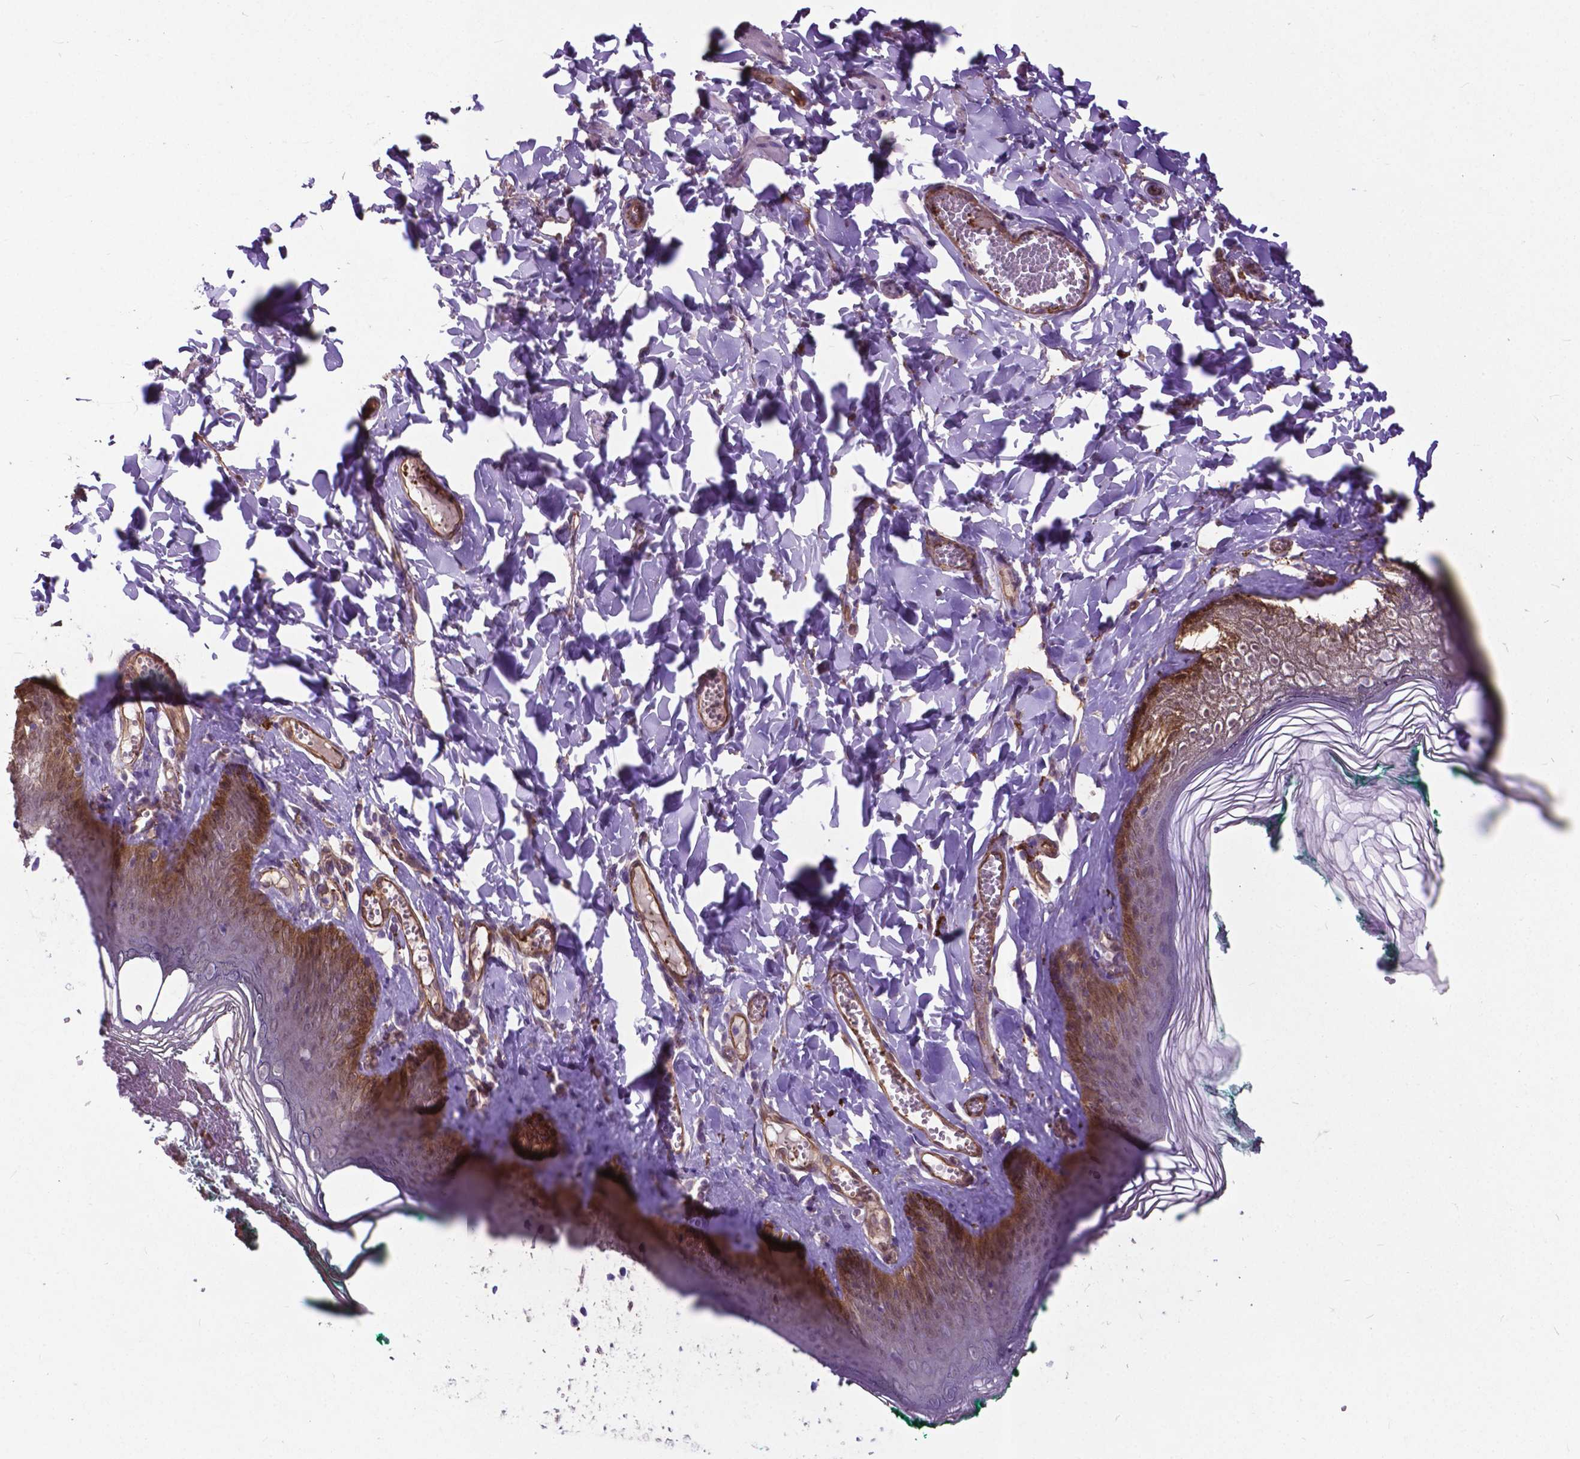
{"staining": {"intensity": "moderate", "quantity": "25%-75%", "location": "cytoplasmic/membranous,nuclear"}, "tissue": "skin", "cell_type": "Epidermal cells", "image_type": "normal", "snomed": [{"axis": "morphology", "description": "Normal tissue, NOS"}, {"axis": "topography", "description": "Vulva"}, {"axis": "topography", "description": "Peripheral nerve tissue"}], "caption": "High-magnification brightfield microscopy of benign skin stained with DAB (brown) and counterstained with hematoxylin (blue). epidermal cells exhibit moderate cytoplasmic/membranous,nuclear positivity is appreciated in about25%-75% of cells.", "gene": "PDLIM1", "patient": {"sex": "female", "age": 66}}